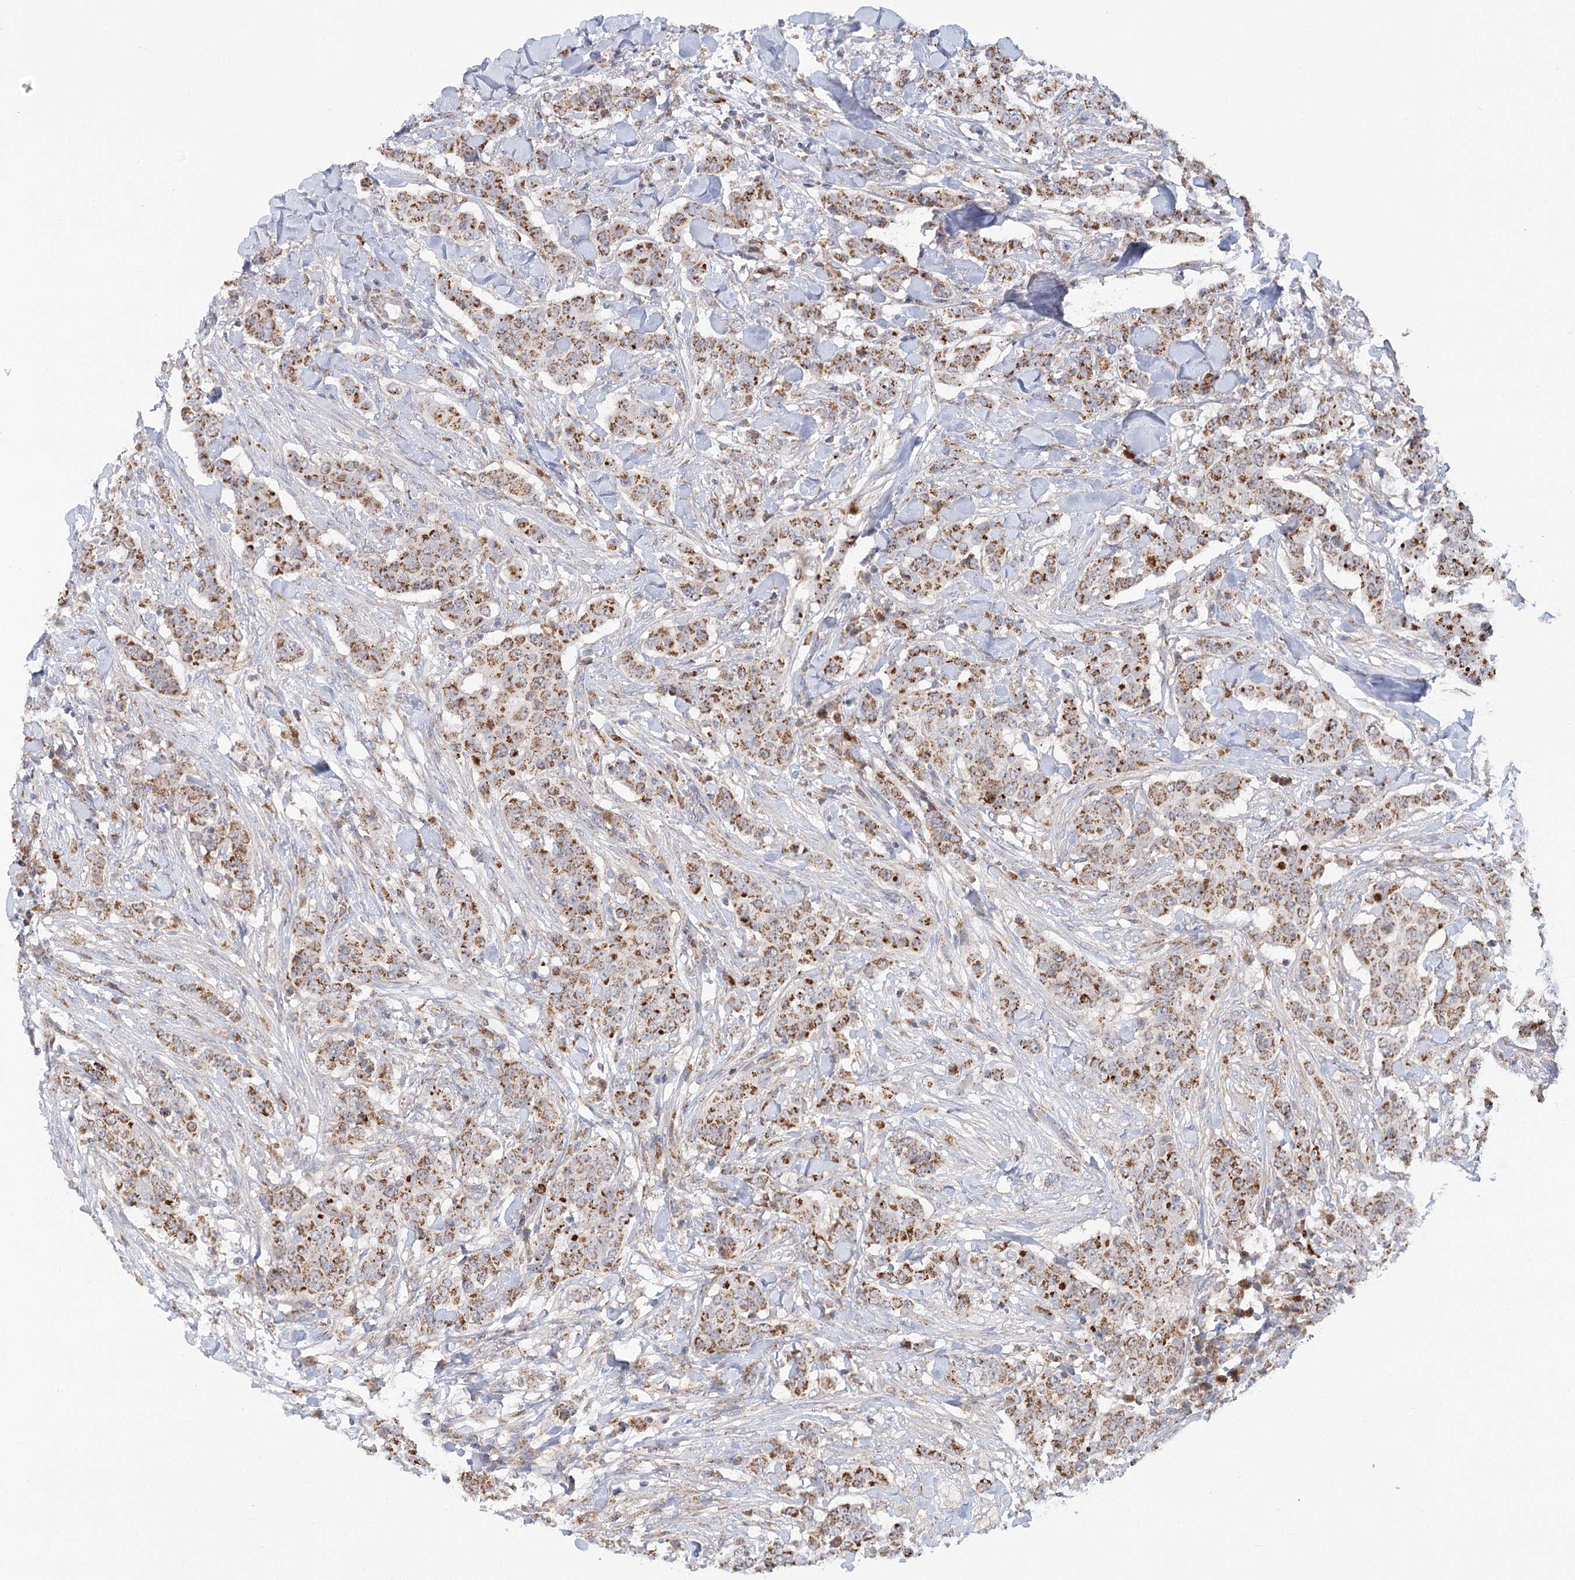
{"staining": {"intensity": "moderate", "quantity": ">75%", "location": "cytoplasmic/membranous"}, "tissue": "breast cancer", "cell_type": "Tumor cells", "image_type": "cancer", "snomed": [{"axis": "morphology", "description": "Duct carcinoma"}, {"axis": "topography", "description": "Breast"}], "caption": "Immunohistochemistry (DAB (3,3'-diaminobenzidine)) staining of human breast cancer (invasive ductal carcinoma) displays moderate cytoplasmic/membranous protein staining in about >75% of tumor cells.", "gene": "TAS1R1", "patient": {"sex": "female", "age": 40}}